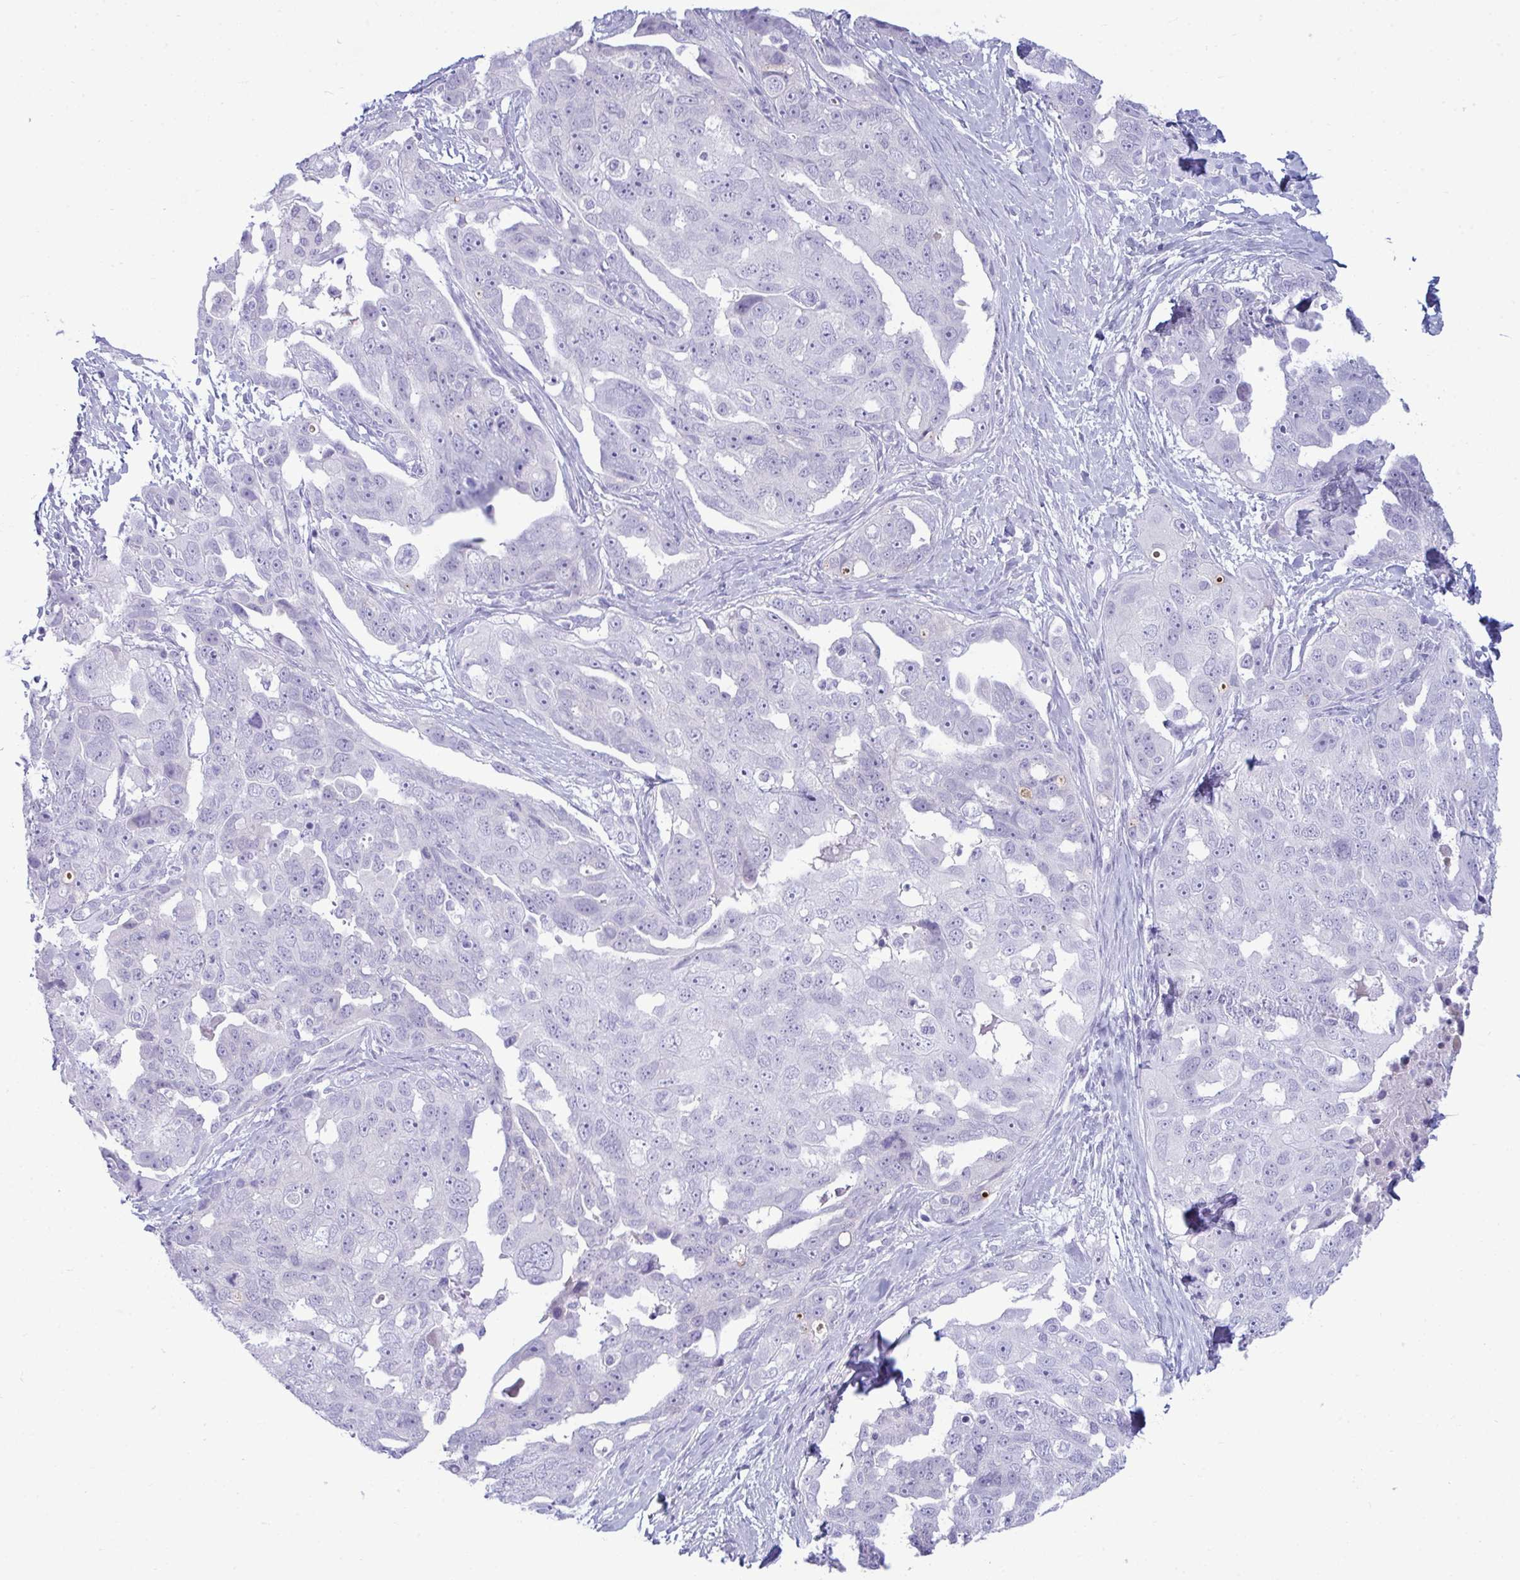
{"staining": {"intensity": "negative", "quantity": "none", "location": "none"}, "tissue": "ovarian cancer", "cell_type": "Tumor cells", "image_type": "cancer", "snomed": [{"axis": "morphology", "description": "Carcinoma, endometroid"}, {"axis": "topography", "description": "Ovary"}], "caption": "IHC photomicrograph of ovarian cancer stained for a protein (brown), which exhibits no staining in tumor cells.", "gene": "ANKRD60", "patient": {"sex": "female", "age": 70}}